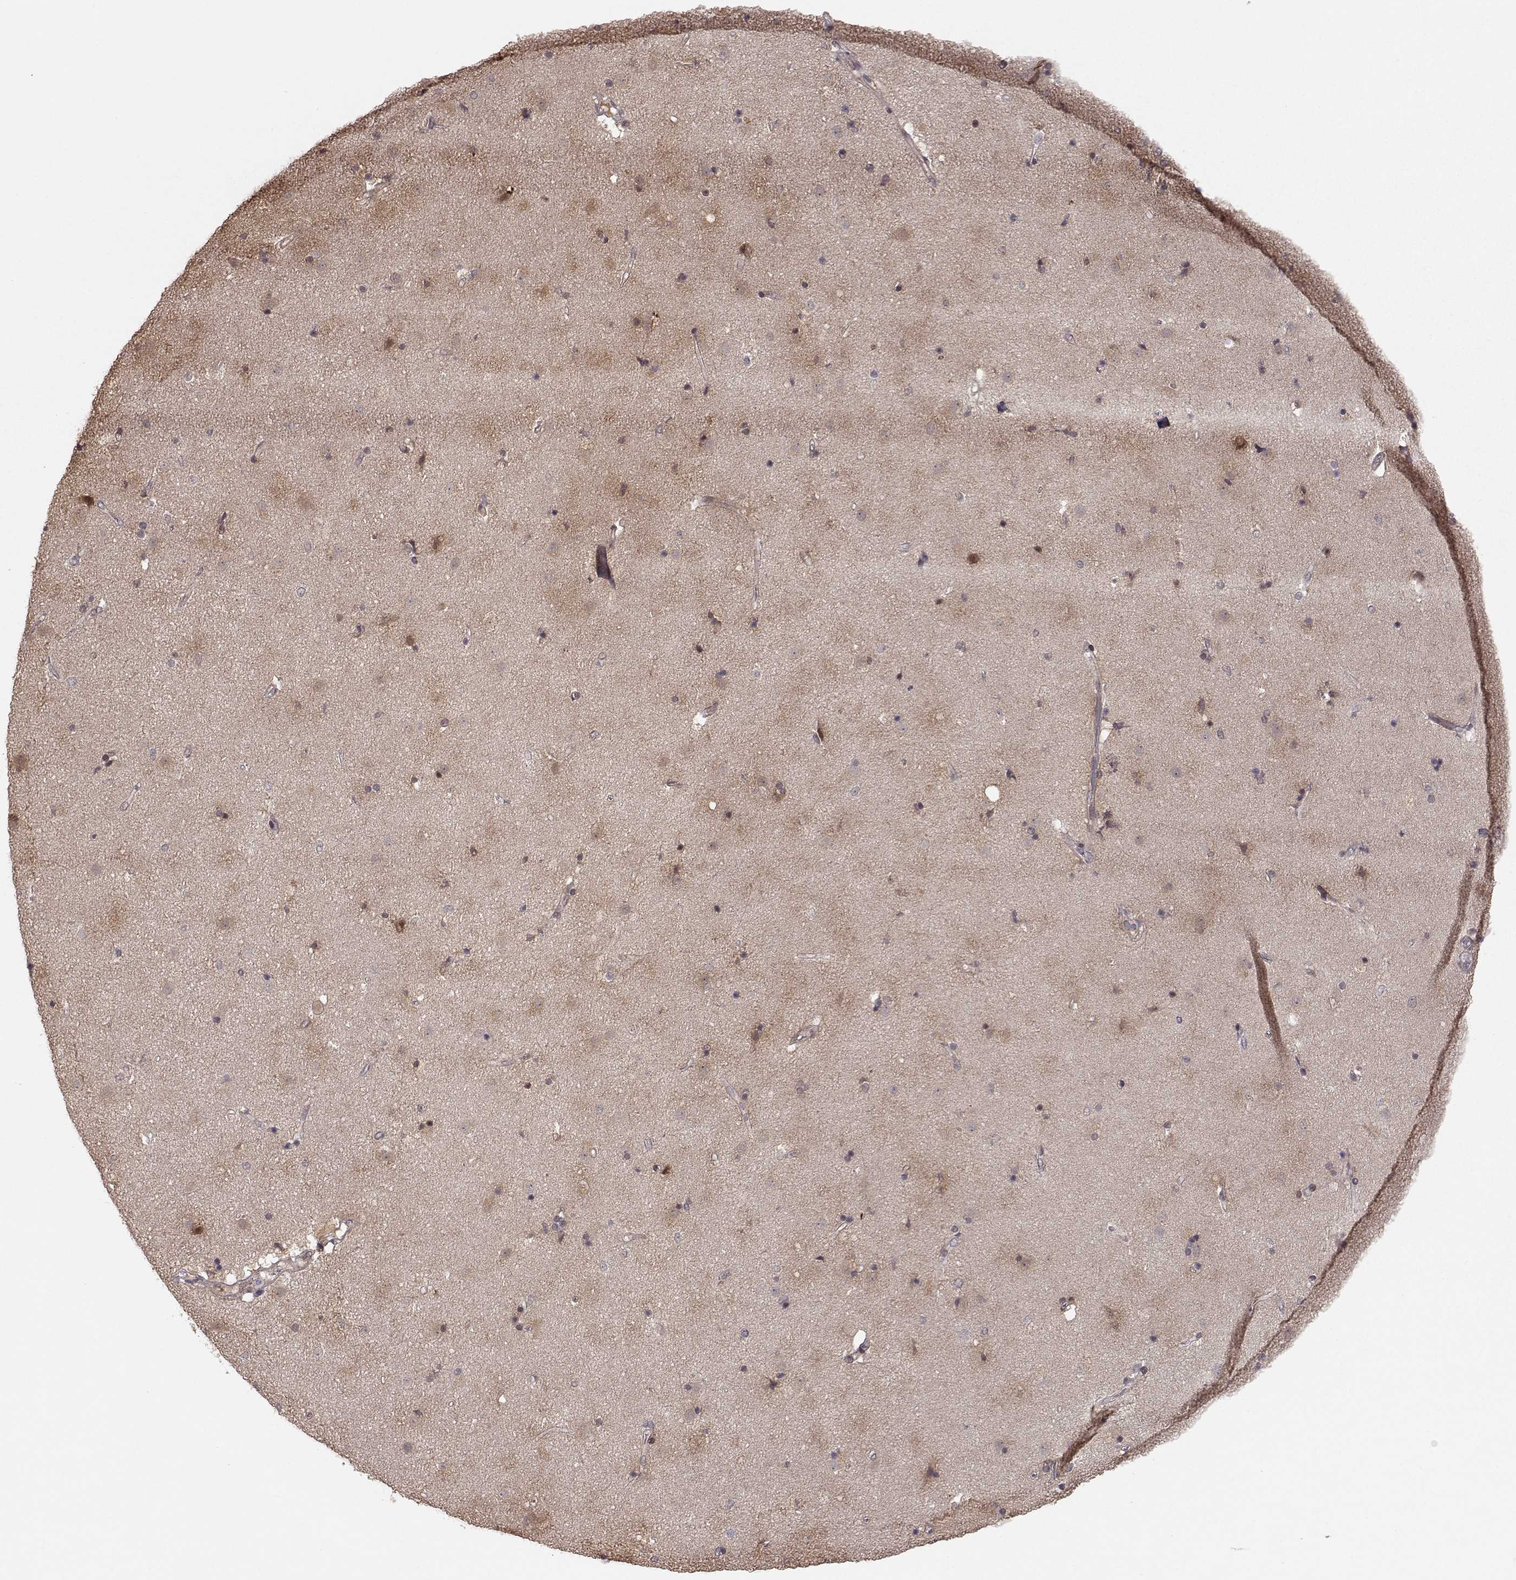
{"staining": {"intensity": "weak", "quantity": "<25%", "location": "cytoplasmic/membranous"}, "tissue": "caudate", "cell_type": "Glial cells", "image_type": "normal", "snomed": [{"axis": "morphology", "description": "Normal tissue, NOS"}, {"axis": "topography", "description": "Lateral ventricle wall"}], "caption": "Benign caudate was stained to show a protein in brown. There is no significant expression in glial cells. Brightfield microscopy of immunohistochemistry stained with DAB (brown) and hematoxylin (blue), captured at high magnification.", "gene": "PLEKHG3", "patient": {"sex": "female", "age": 71}}